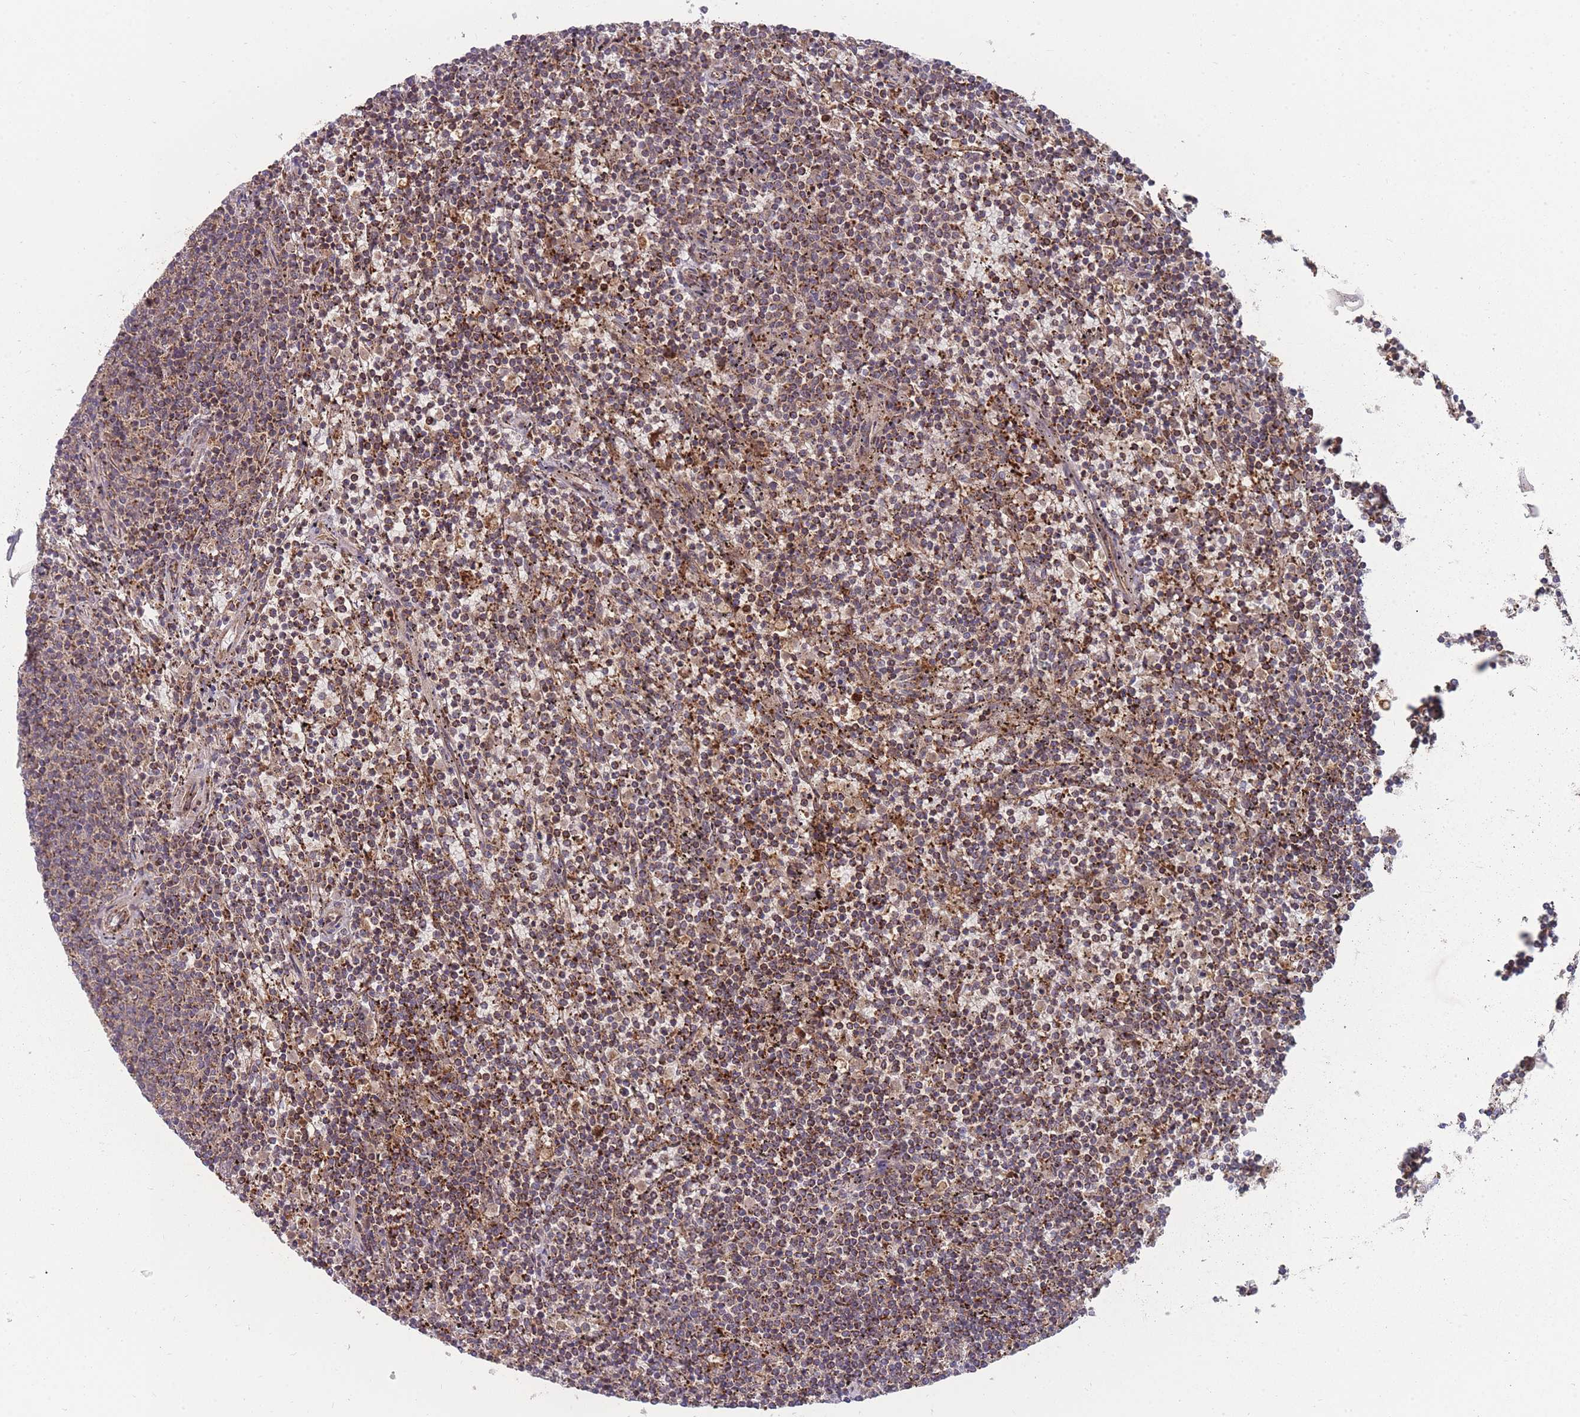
{"staining": {"intensity": "moderate", "quantity": "25%-75%", "location": "cytoplasmic/membranous"}, "tissue": "lymphoma", "cell_type": "Tumor cells", "image_type": "cancer", "snomed": [{"axis": "morphology", "description": "Malignant lymphoma, non-Hodgkin's type, Low grade"}, {"axis": "topography", "description": "Spleen"}], "caption": "A medium amount of moderate cytoplasmic/membranous staining is seen in approximately 25%-75% of tumor cells in malignant lymphoma, non-Hodgkin's type (low-grade) tissue.", "gene": "SLC35B4", "patient": {"sex": "female", "age": 50}}